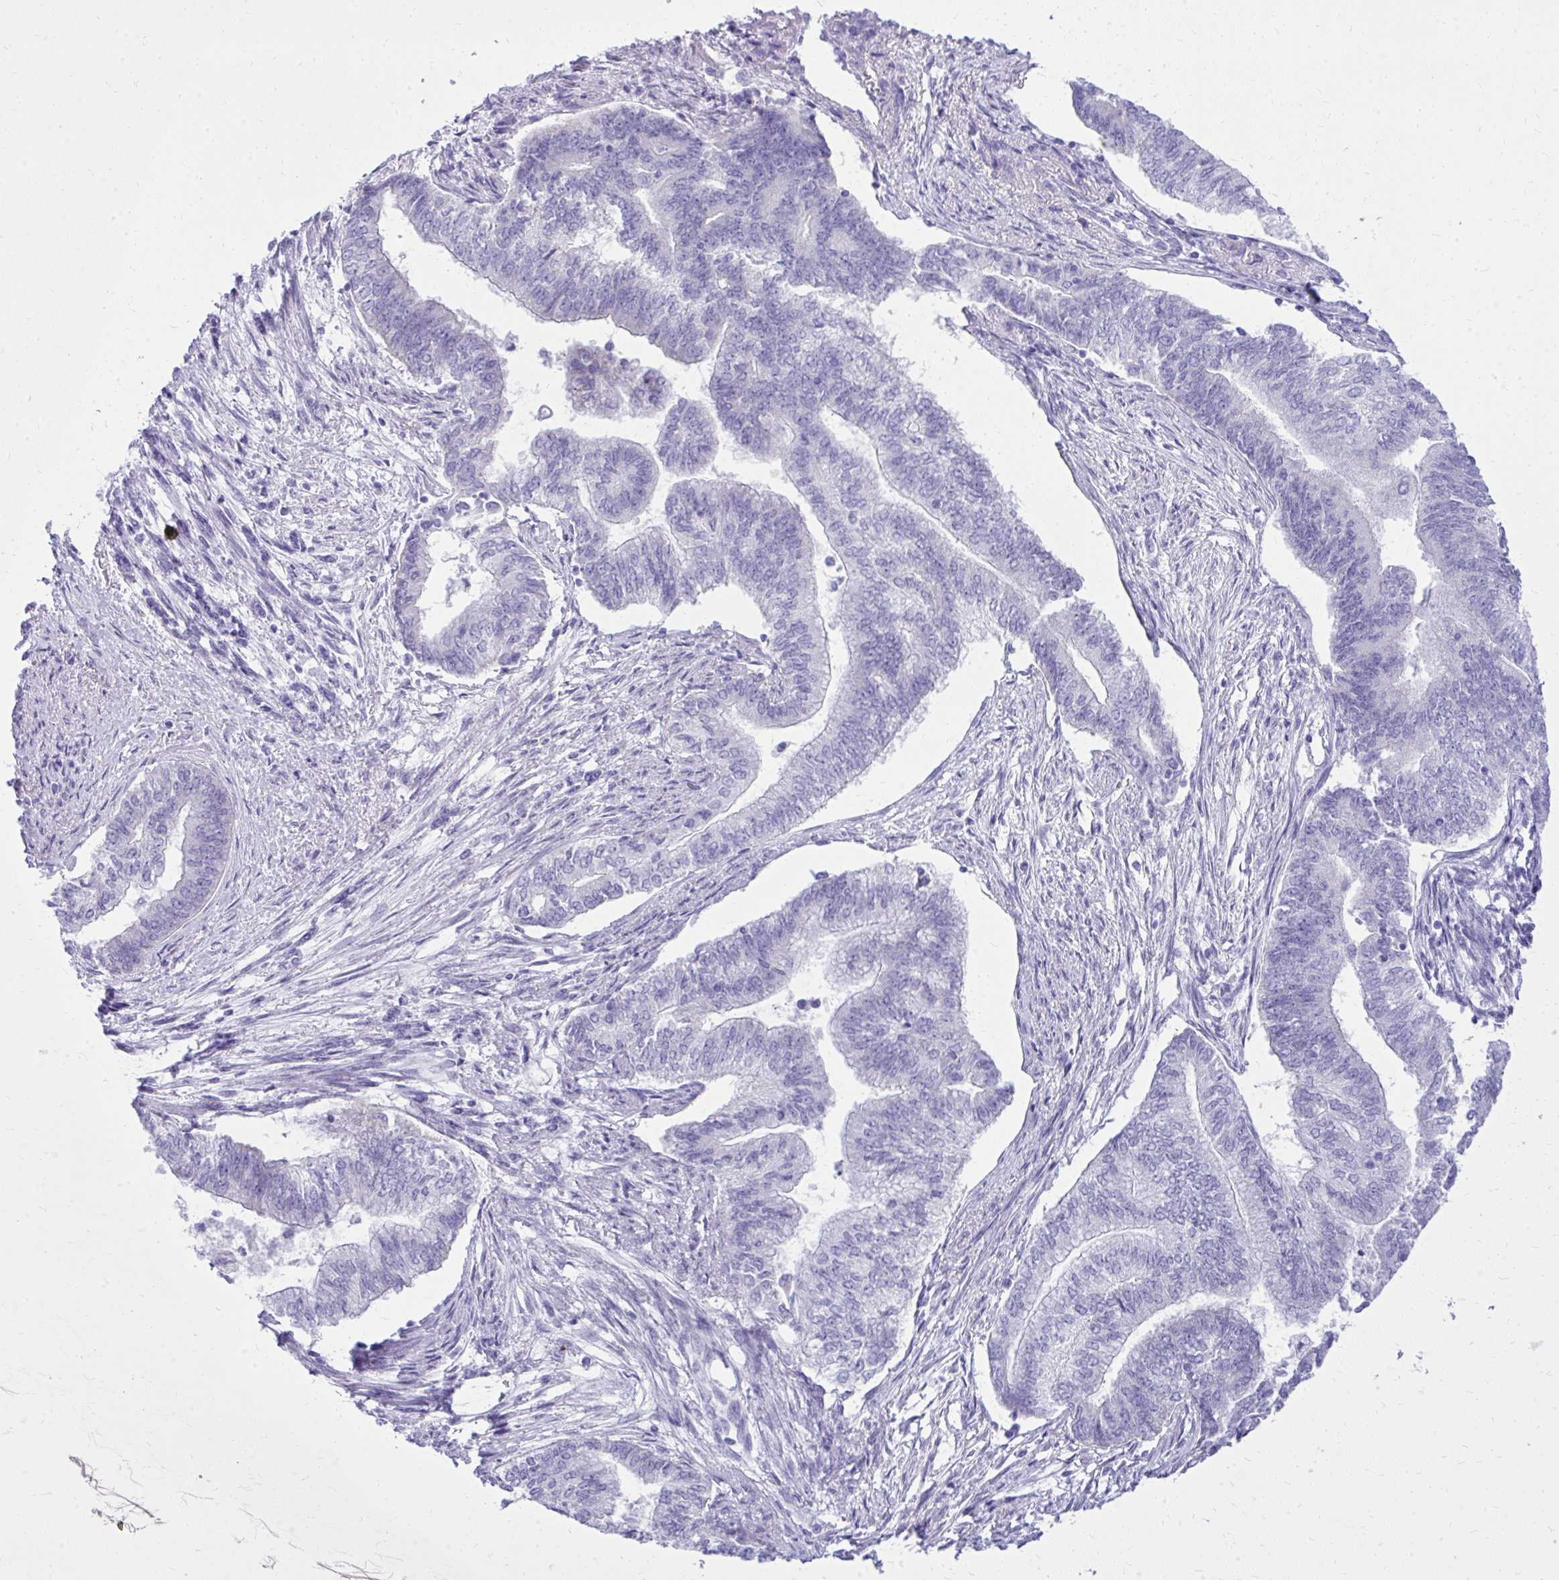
{"staining": {"intensity": "negative", "quantity": "none", "location": "none"}, "tissue": "endometrial cancer", "cell_type": "Tumor cells", "image_type": "cancer", "snomed": [{"axis": "morphology", "description": "Adenocarcinoma, NOS"}, {"axis": "topography", "description": "Endometrium"}], "caption": "There is no significant positivity in tumor cells of endometrial cancer (adenocarcinoma).", "gene": "RALYL", "patient": {"sex": "female", "age": 65}}